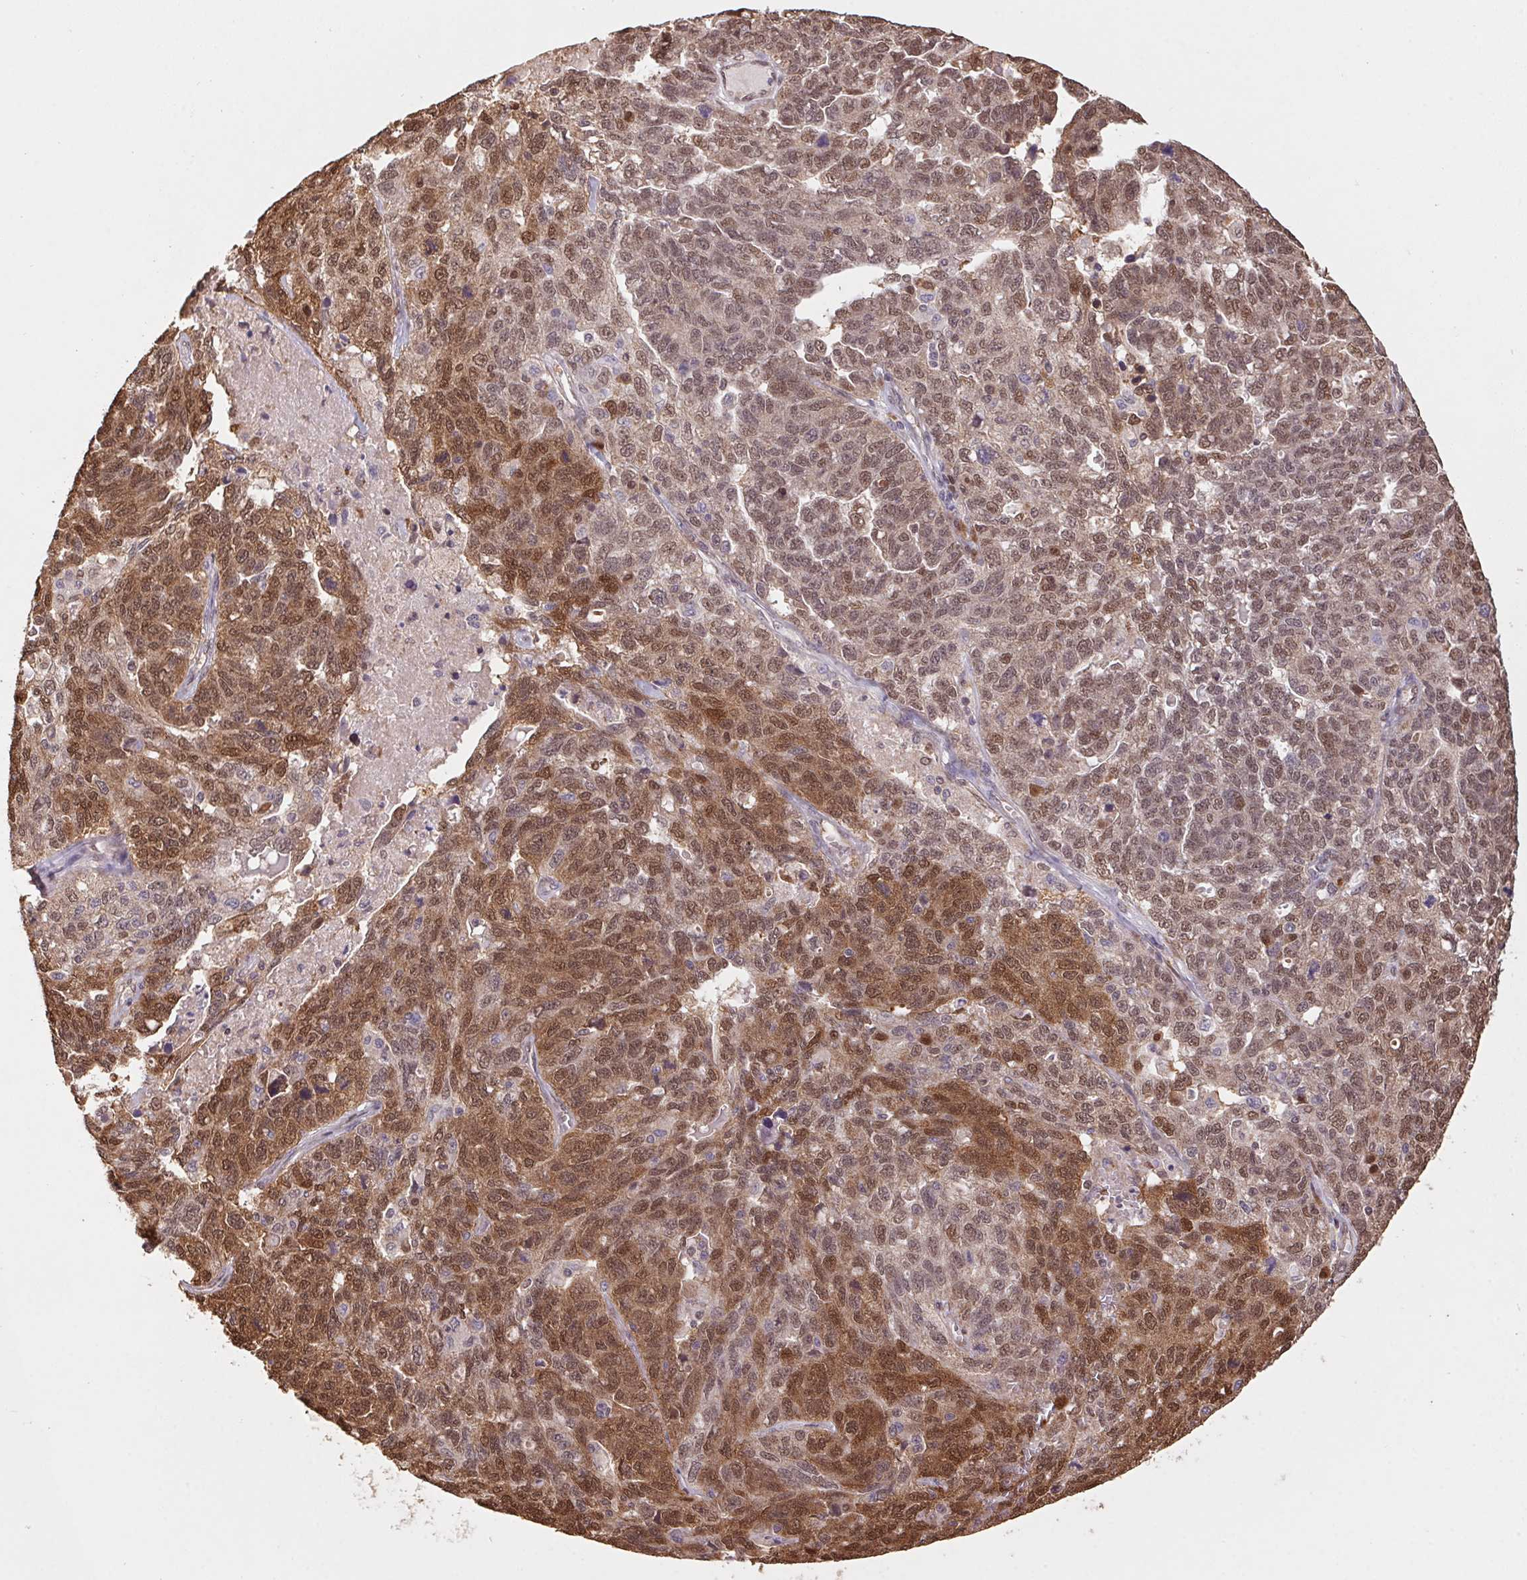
{"staining": {"intensity": "moderate", "quantity": ">75%", "location": "cytoplasmic/membranous,nuclear"}, "tissue": "ovarian cancer", "cell_type": "Tumor cells", "image_type": "cancer", "snomed": [{"axis": "morphology", "description": "Cystadenocarcinoma, serous, NOS"}, {"axis": "topography", "description": "Ovary"}], "caption": "Serous cystadenocarcinoma (ovarian) tissue exhibits moderate cytoplasmic/membranous and nuclear staining in approximately >75% of tumor cells, visualized by immunohistochemistry. Using DAB (3,3'-diaminobenzidine) (brown) and hematoxylin (blue) stains, captured at high magnification using brightfield microscopy.", "gene": "CUTA", "patient": {"sex": "female", "age": 71}}